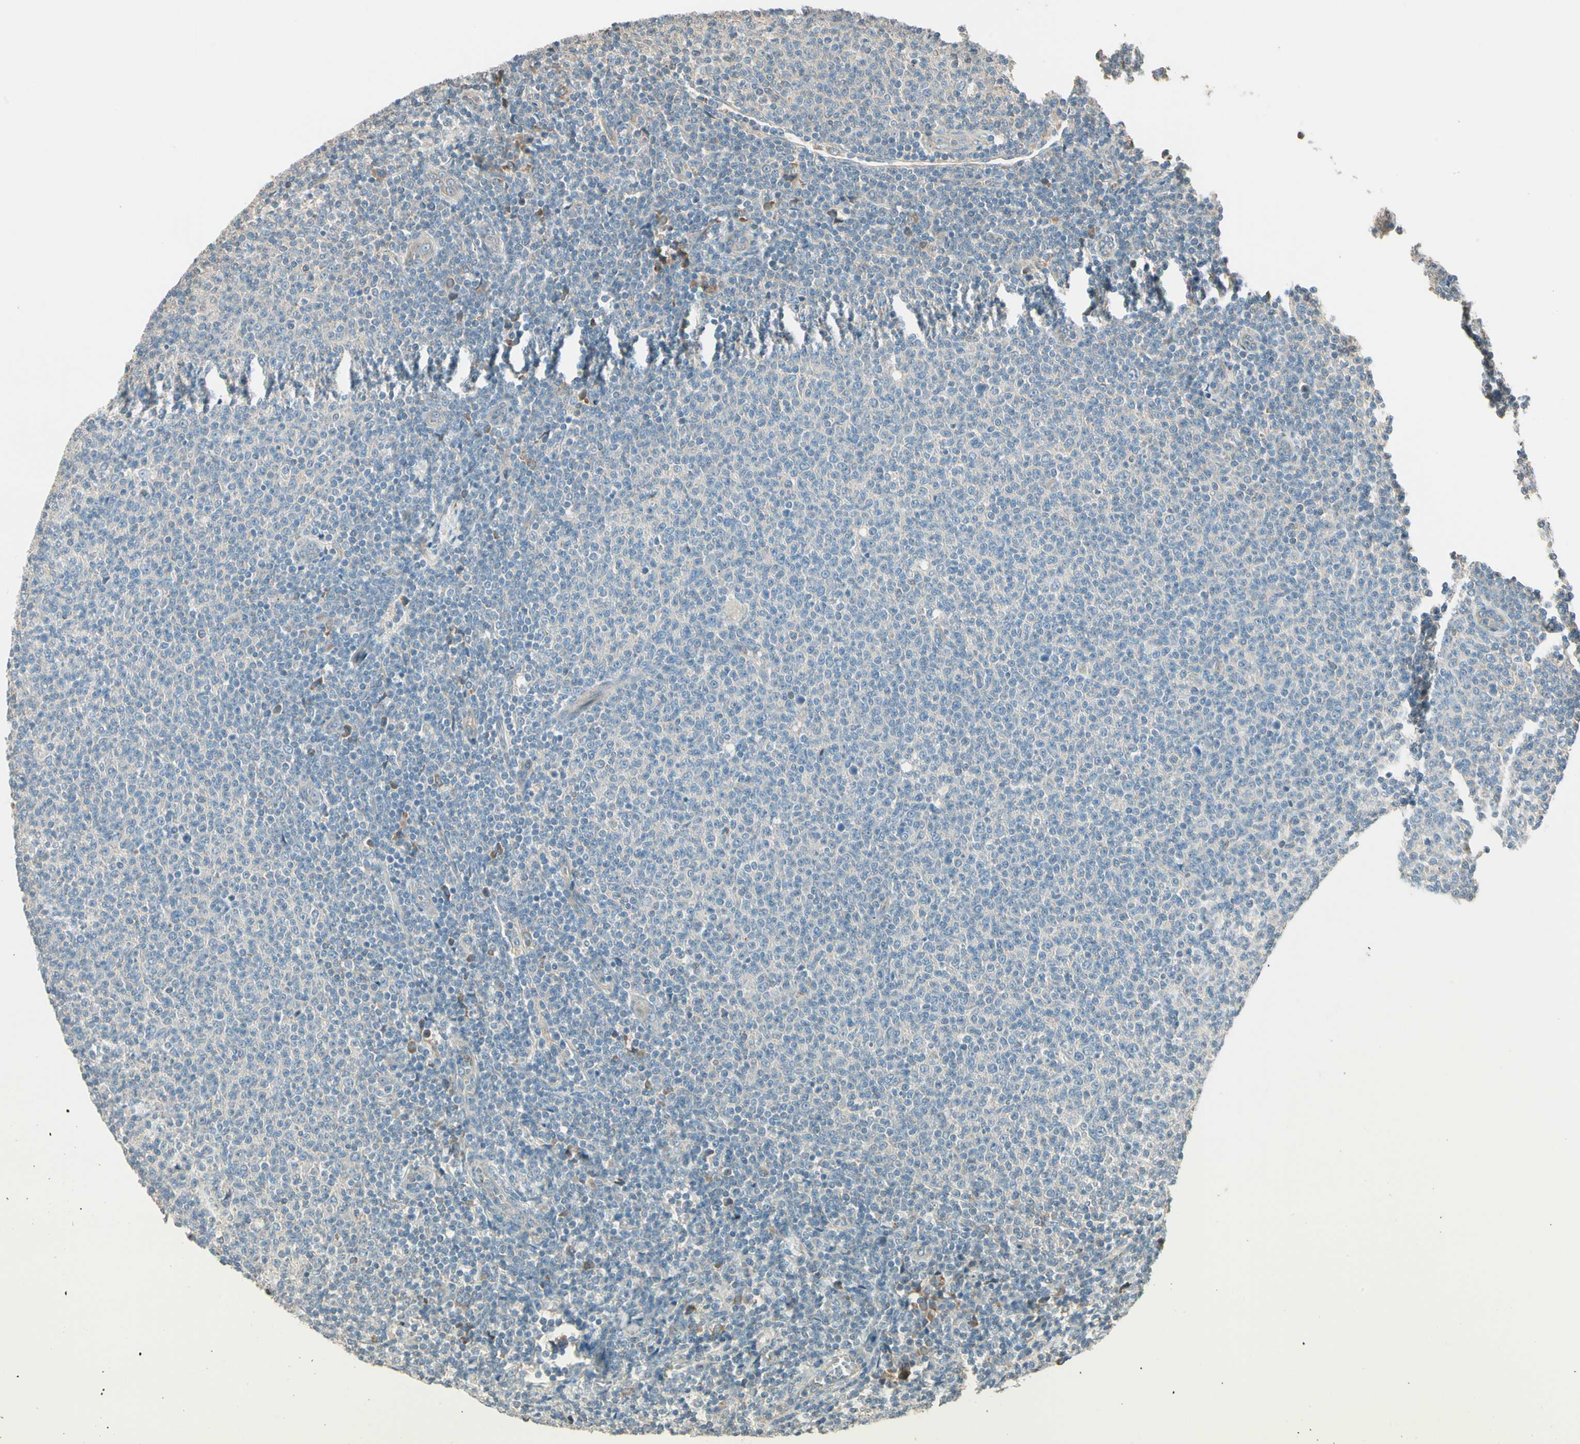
{"staining": {"intensity": "negative", "quantity": "none", "location": "none"}, "tissue": "lymphoma", "cell_type": "Tumor cells", "image_type": "cancer", "snomed": [{"axis": "morphology", "description": "Malignant lymphoma, non-Hodgkin's type, Low grade"}, {"axis": "topography", "description": "Lymph node"}], "caption": "A micrograph of human lymphoma is negative for staining in tumor cells.", "gene": "TNFRSF21", "patient": {"sex": "male", "age": 66}}